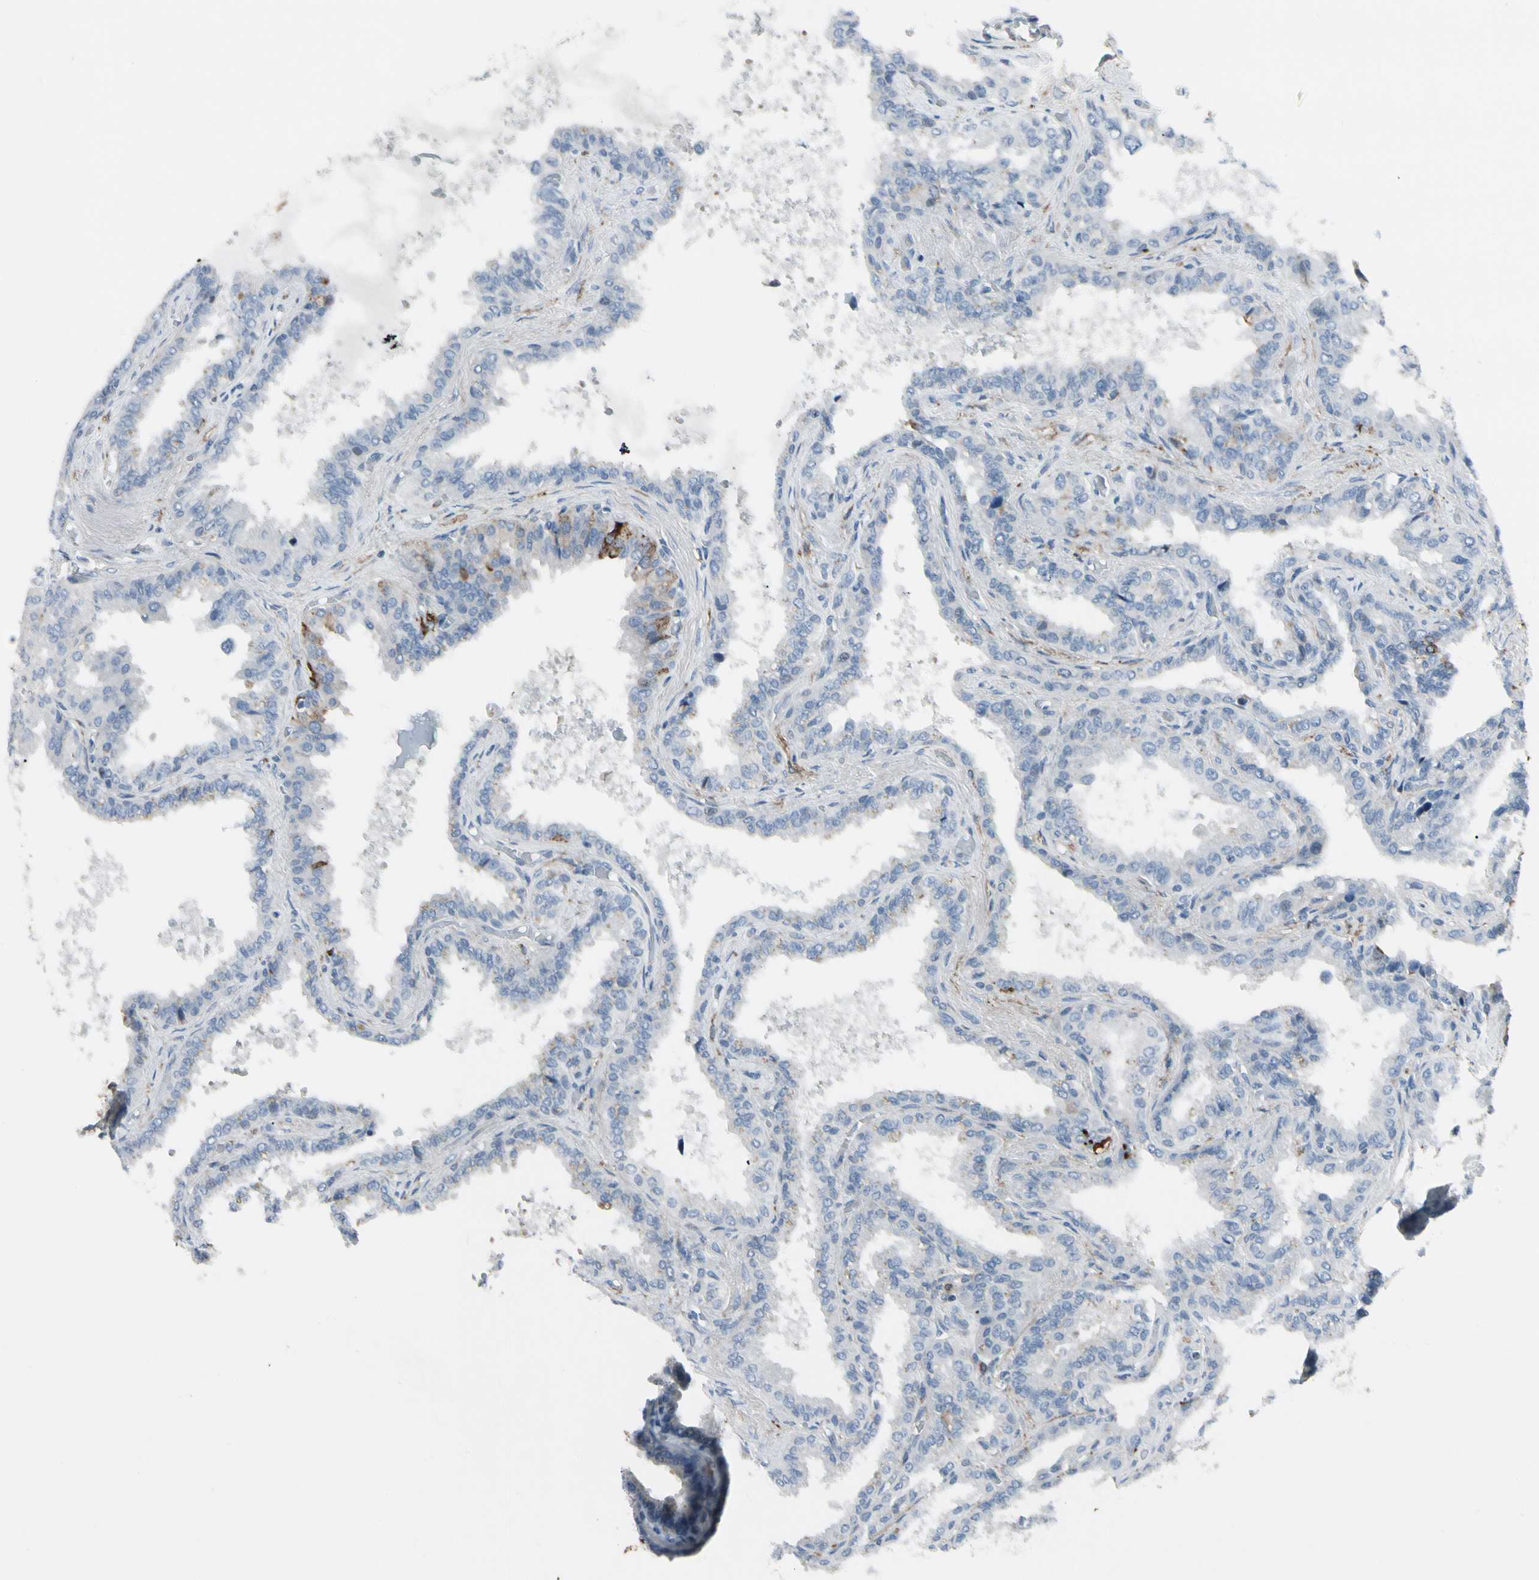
{"staining": {"intensity": "weak", "quantity": "<25%", "location": "cytoplasmic/membranous"}, "tissue": "seminal vesicle", "cell_type": "Glandular cells", "image_type": "normal", "snomed": [{"axis": "morphology", "description": "Normal tissue, NOS"}, {"axis": "topography", "description": "Seminal veicle"}], "caption": "The micrograph reveals no staining of glandular cells in benign seminal vesicle. The staining is performed using DAB brown chromogen with nuclei counter-stained in using hematoxylin.", "gene": "PIGR", "patient": {"sex": "male", "age": 46}}